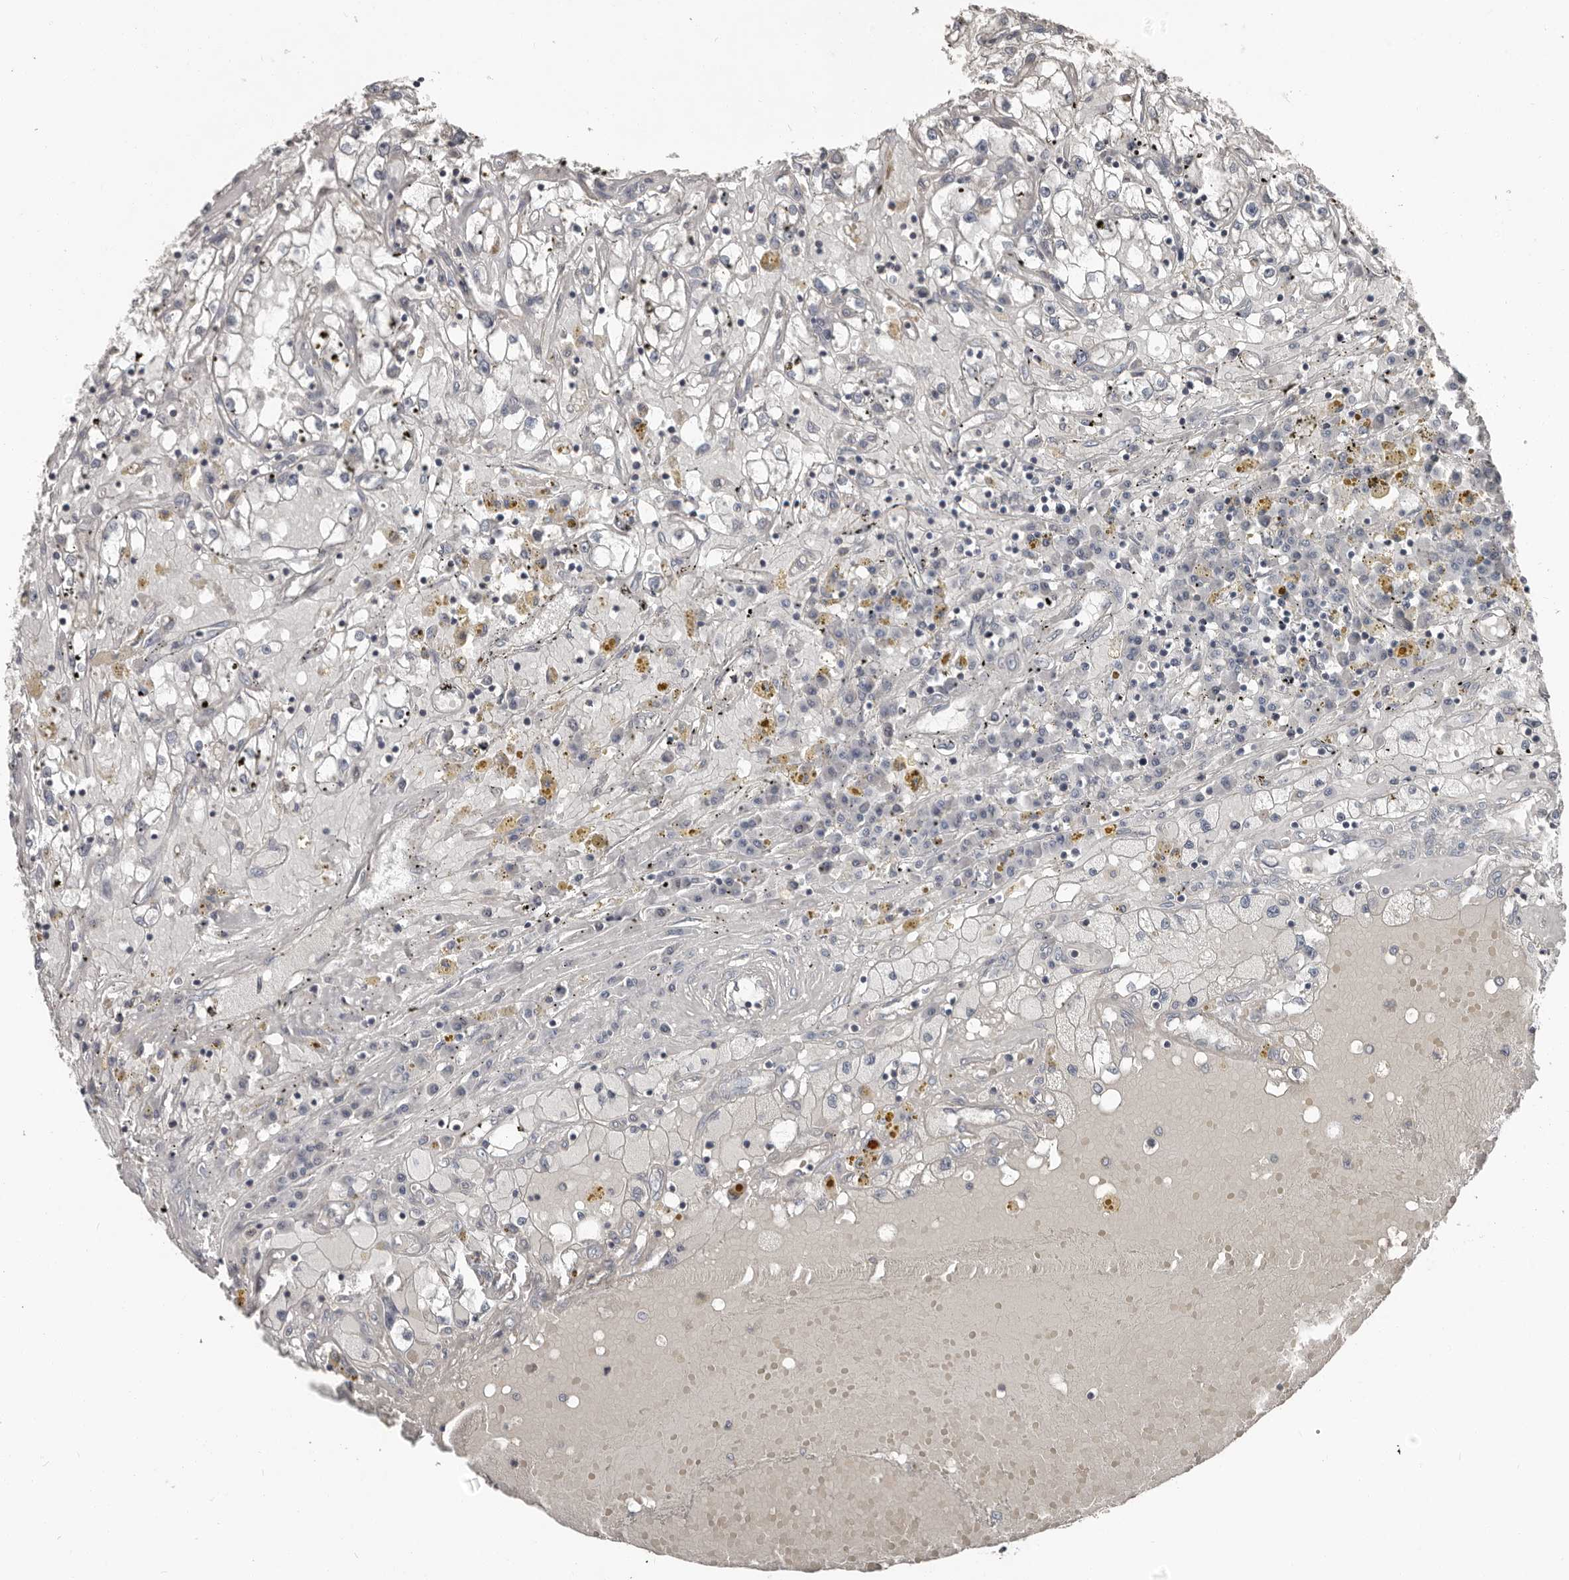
{"staining": {"intensity": "negative", "quantity": "none", "location": "none"}, "tissue": "renal cancer", "cell_type": "Tumor cells", "image_type": "cancer", "snomed": [{"axis": "morphology", "description": "Adenocarcinoma, NOS"}, {"axis": "topography", "description": "Kidney"}], "caption": "Adenocarcinoma (renal) was stained to show a protein in brown. There is no significant staining in tumor cells.", "gene": "CA6", "patient": {"sex": "male", "age": 56}}